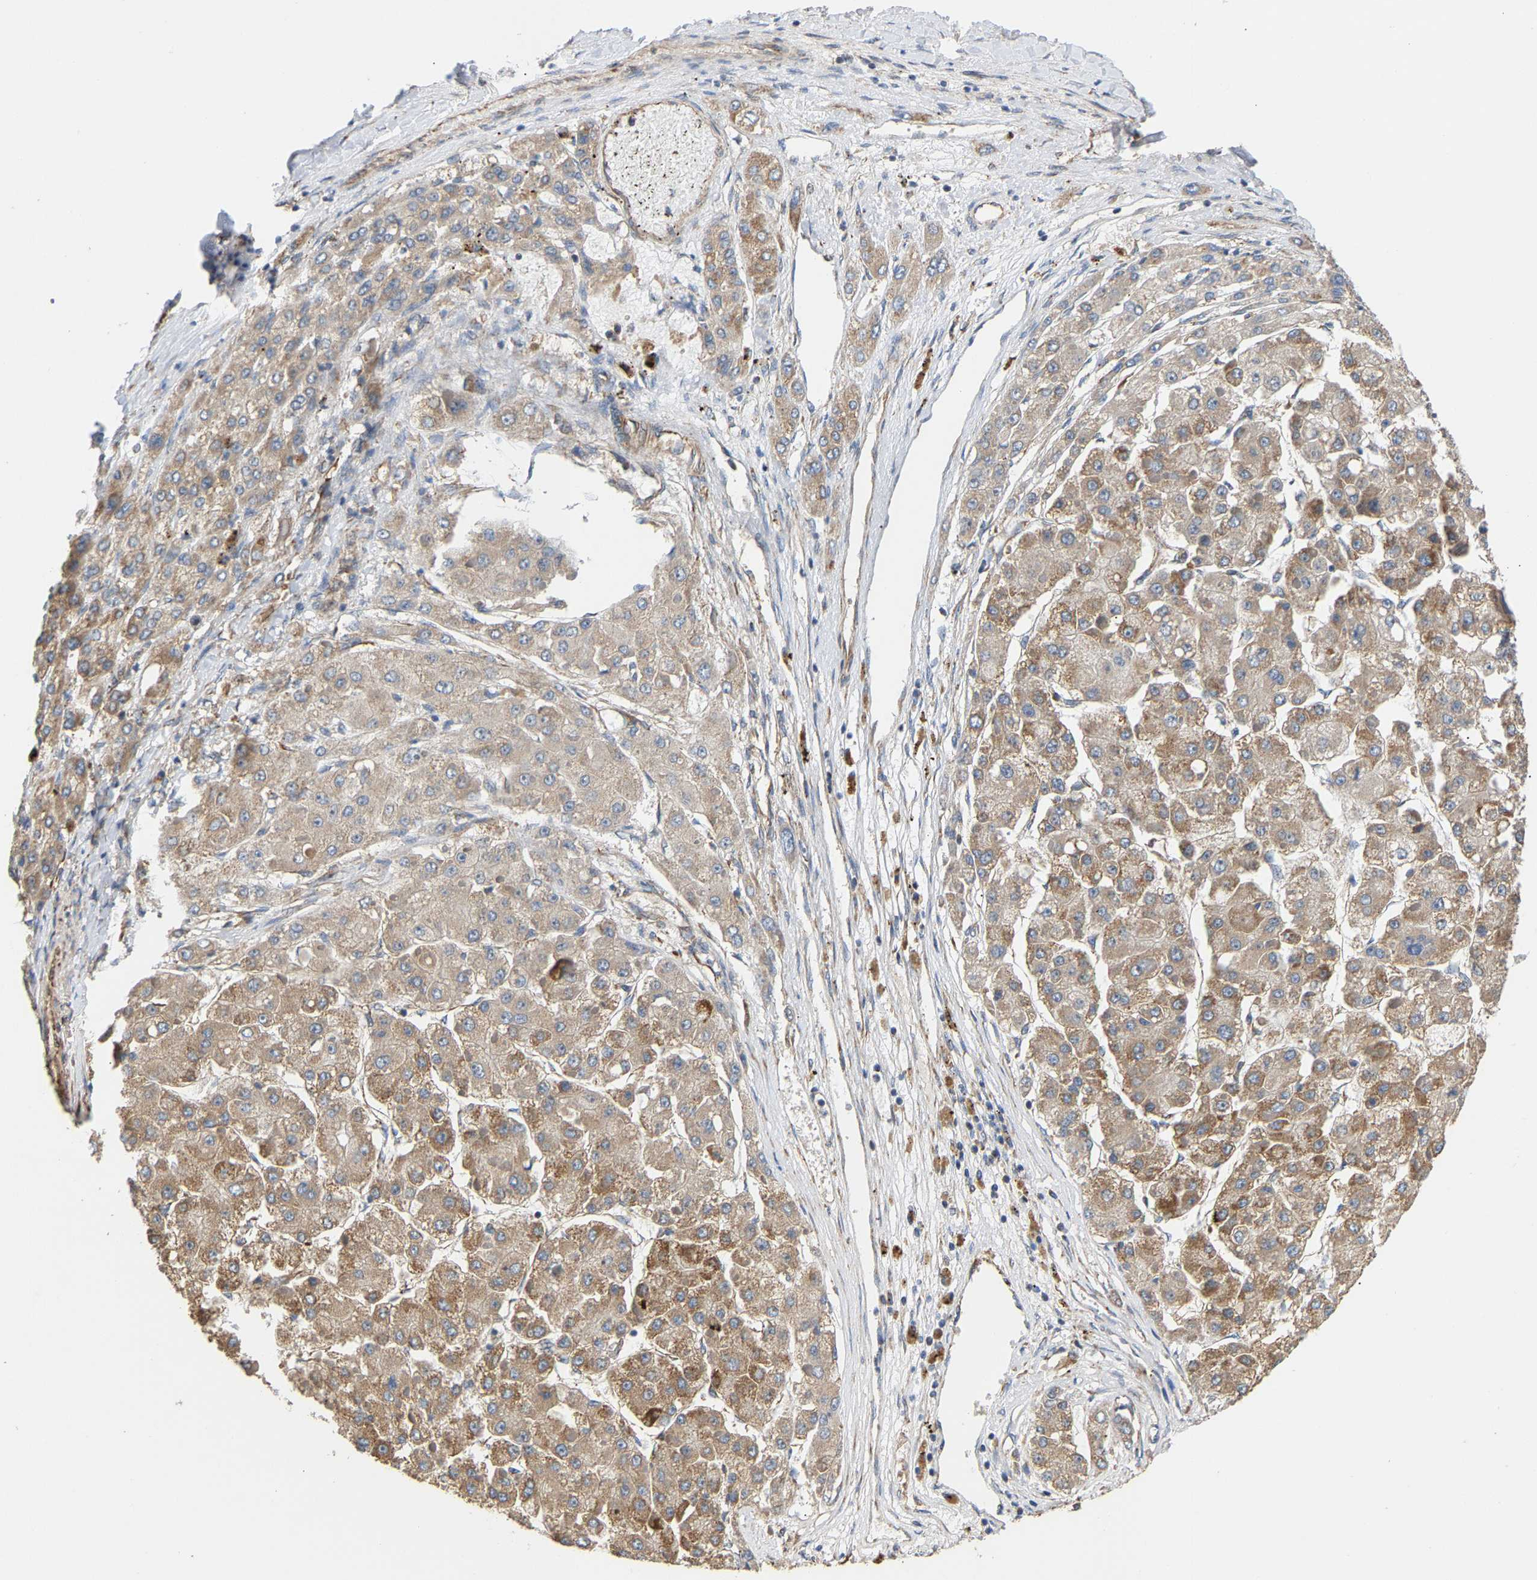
{"staining": {"intensity": "moderate", "quantity": ">75%", "location": "cytoplasmic/membranous"}, "tissue": "liver cancer", "cell_type": "Tumor cells", "image_type": "cancer", "snomed": [{"axis": "morphology", "description": "Carcinoma, Hepatocellular, NOS"}, {"axis": "topography", "description": "Liver"}], "caption": "High-power microscopy captured an immunohistochemistry photomicrograph of liver cancer (hepatocellular carcinoma), revealing moderate cytoplasmic/membranous expression in approximately >75% of tumor cells.", "gene": "TMEM168", "patient": {"sex": "female", "age": 73}}